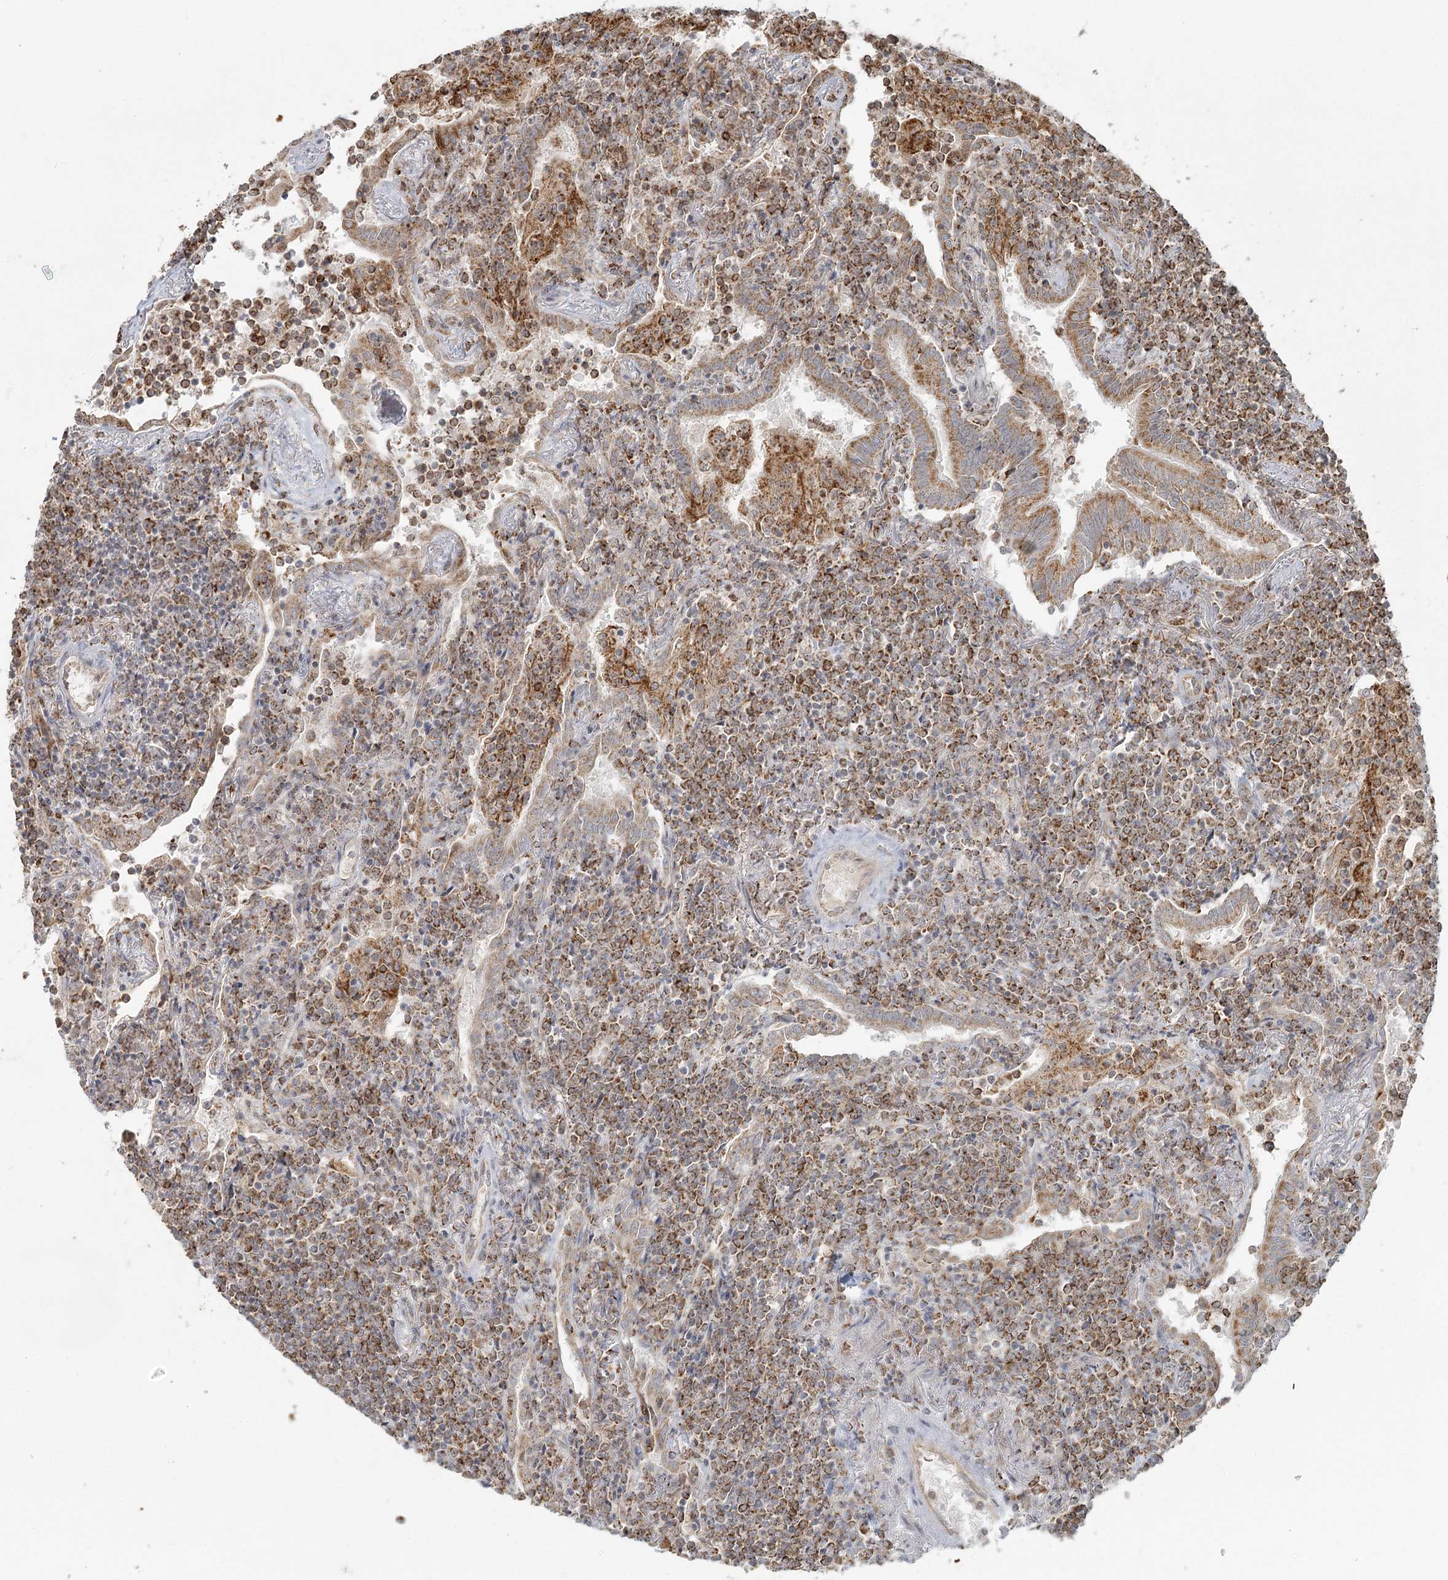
{"staining": {"intensity": "moderate", "quantity": ">75%", "location": "cytoplasmic/membranous"}, "tissue": "lymphoma", "cell_type": "Tumor cells", "image_type": "cancer", "snomed": [{"axis": "morphology", "description": "Malignant lymphoma, non-Hodgkin's type, Low grade"}, {"axis": "topography", "description": "Lung"}], "caption": "This is an image of IHC staining of lymphoma, which shows moderate staining in the cytoplasmic/membranous of tumor cells.", "gene": "LACTB", "patient": {"sex": "female", "age": 71}}